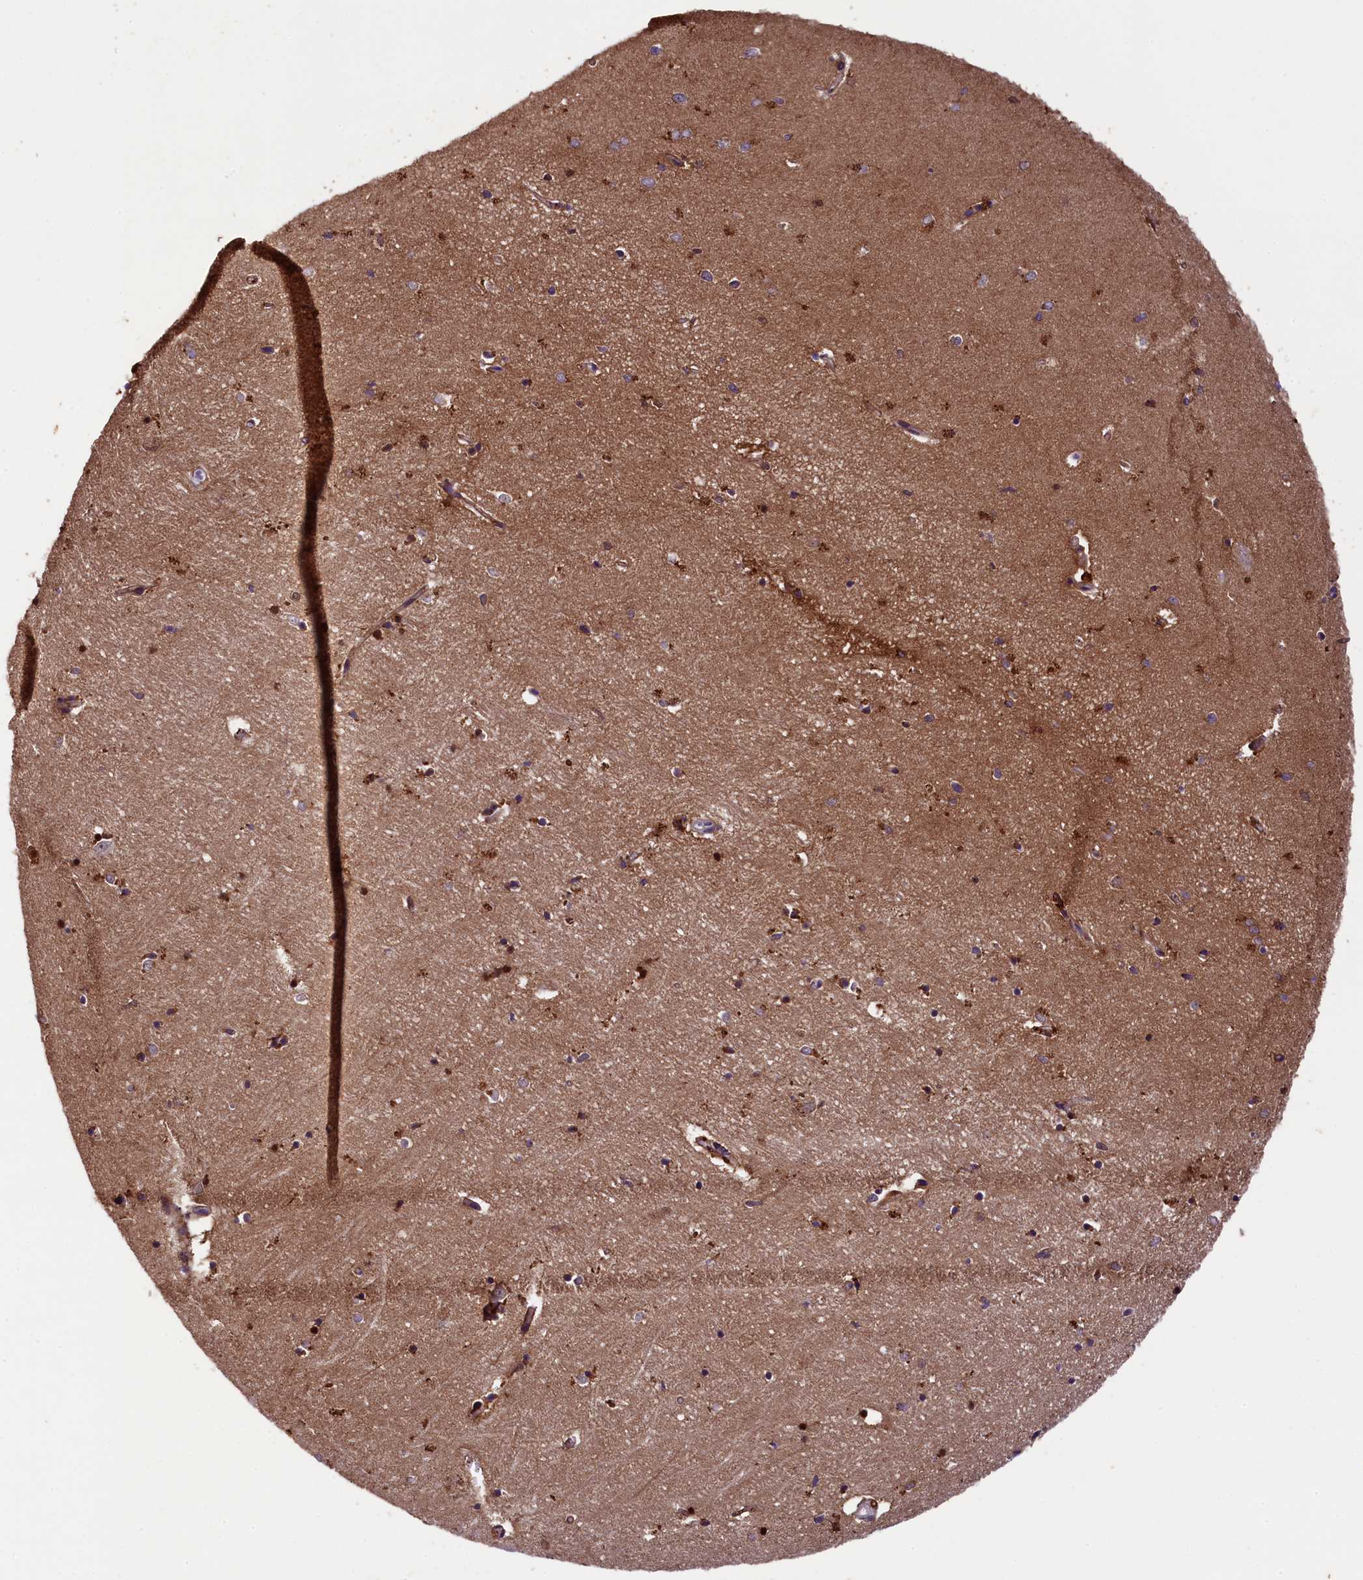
{"staining": {"intensity": "moderate", "quantity": "<25%", "location": "cytoplasmic/membranous,nuclear"}, "tissue": "hippocampus", "cell_type": "Glial cells", "image_type": "normal", "snomed": [{"axis": "morphology", "description": "Normal tissue, NOS"}, {"axis": "topography", "description": "Hippocampus"}], "caption": "About <25% of glial cells in normal human hippocampus demonstrate moderate cytoplasmic/membranous,nuclear protein positivity as visualized by brown immunohistochemical staining.", "gene": "PLXNB1", "patient": {"sex": "female", "age": 64}}